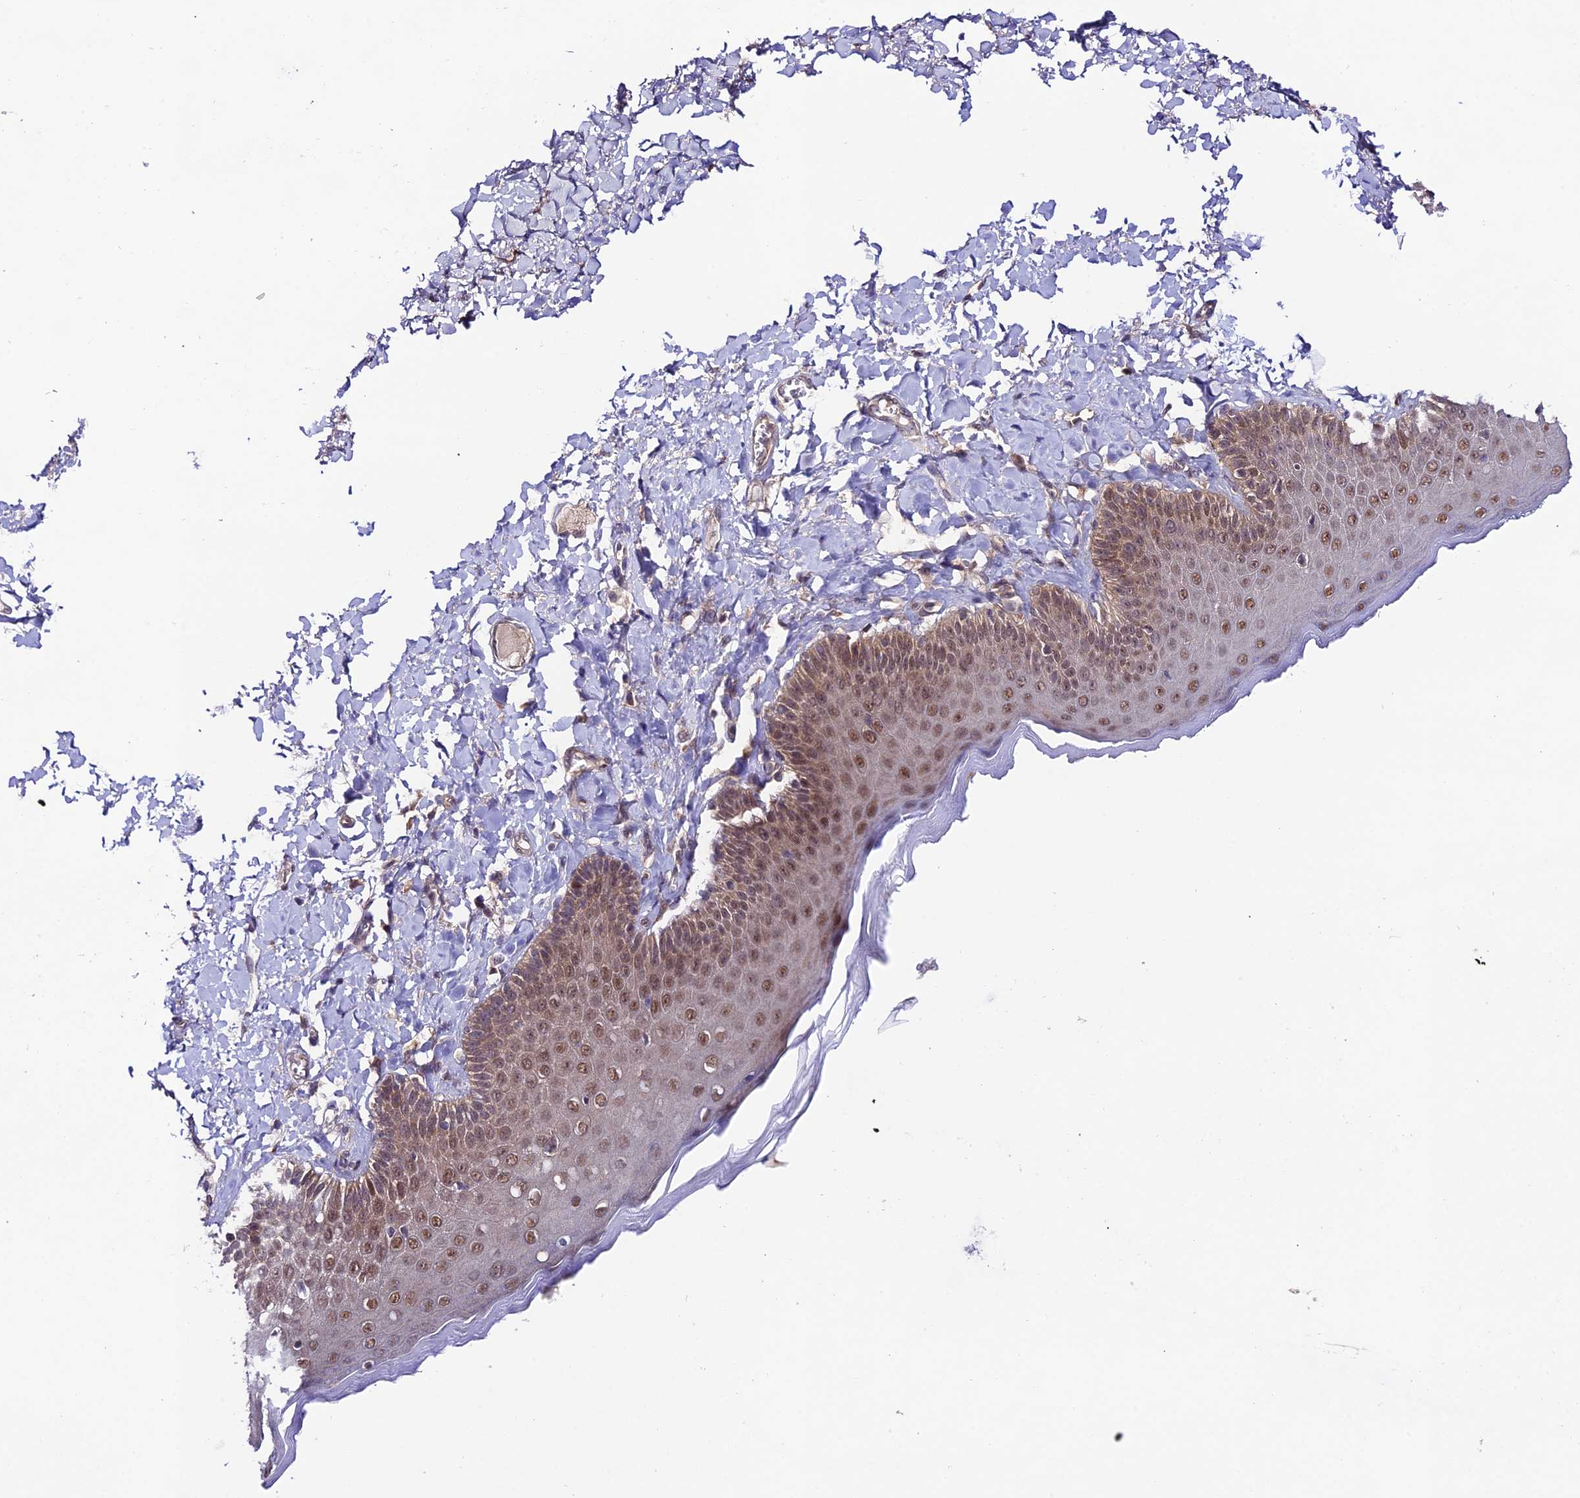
{"staining": {"intensity": "moderate", "quantity": ">75%", "location": "nuclear"}, "tissue": "skin", "cell_type": "Epidermal cells", "image_type": "normal", "snomed": [{"axis": "morphology", "description": "Normal tissue, NOS"}, {"axis": "topography", "description": "Anal"}], "caption": "High-power microscopy captured an IHC image of unremarkable skin, revealing moderate nuclear expression in about >75% of epidermal cells.", "gene": "TRIM40", "patient": {"sex": "male", "age": 69}}